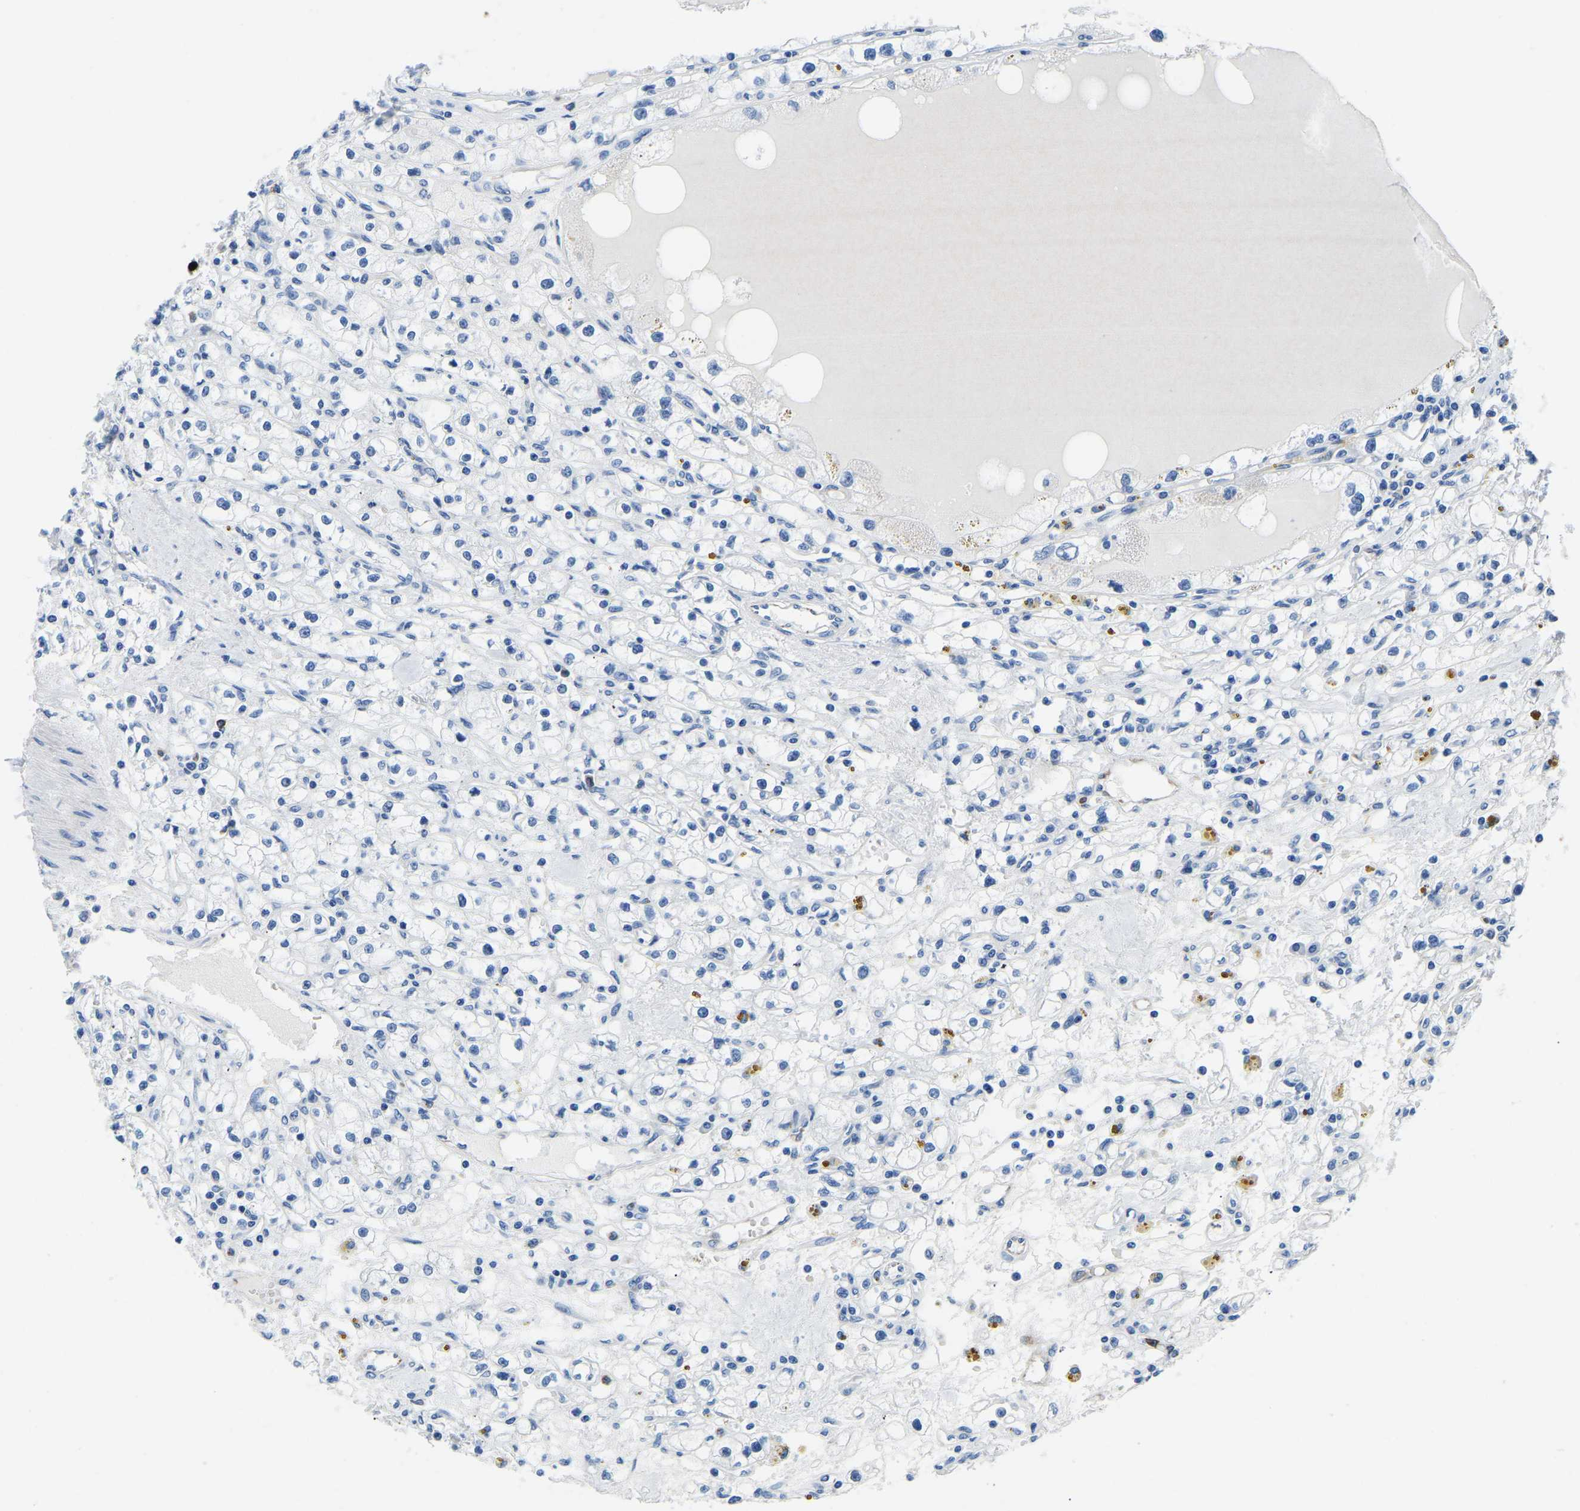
{"staining": {"intensity": "negative", "quantity": "none", "location": "none"}, "tissue": "renal cancer", "cell_type": "Tumor cells", "image_type": "cancer", "snomed": [{"axis": "morphology", "description": "Adenocarcinoma, NOS"}, {"axis": "topography", "description": "Kidney"}], "caption": "IHC histopathology image of adenocarcinoma (renal) stained for a protein (brown), which reveals no expression in tumor cells.", "gene": "MS4A3", "patient": {"sex": "male", "age": 56}}